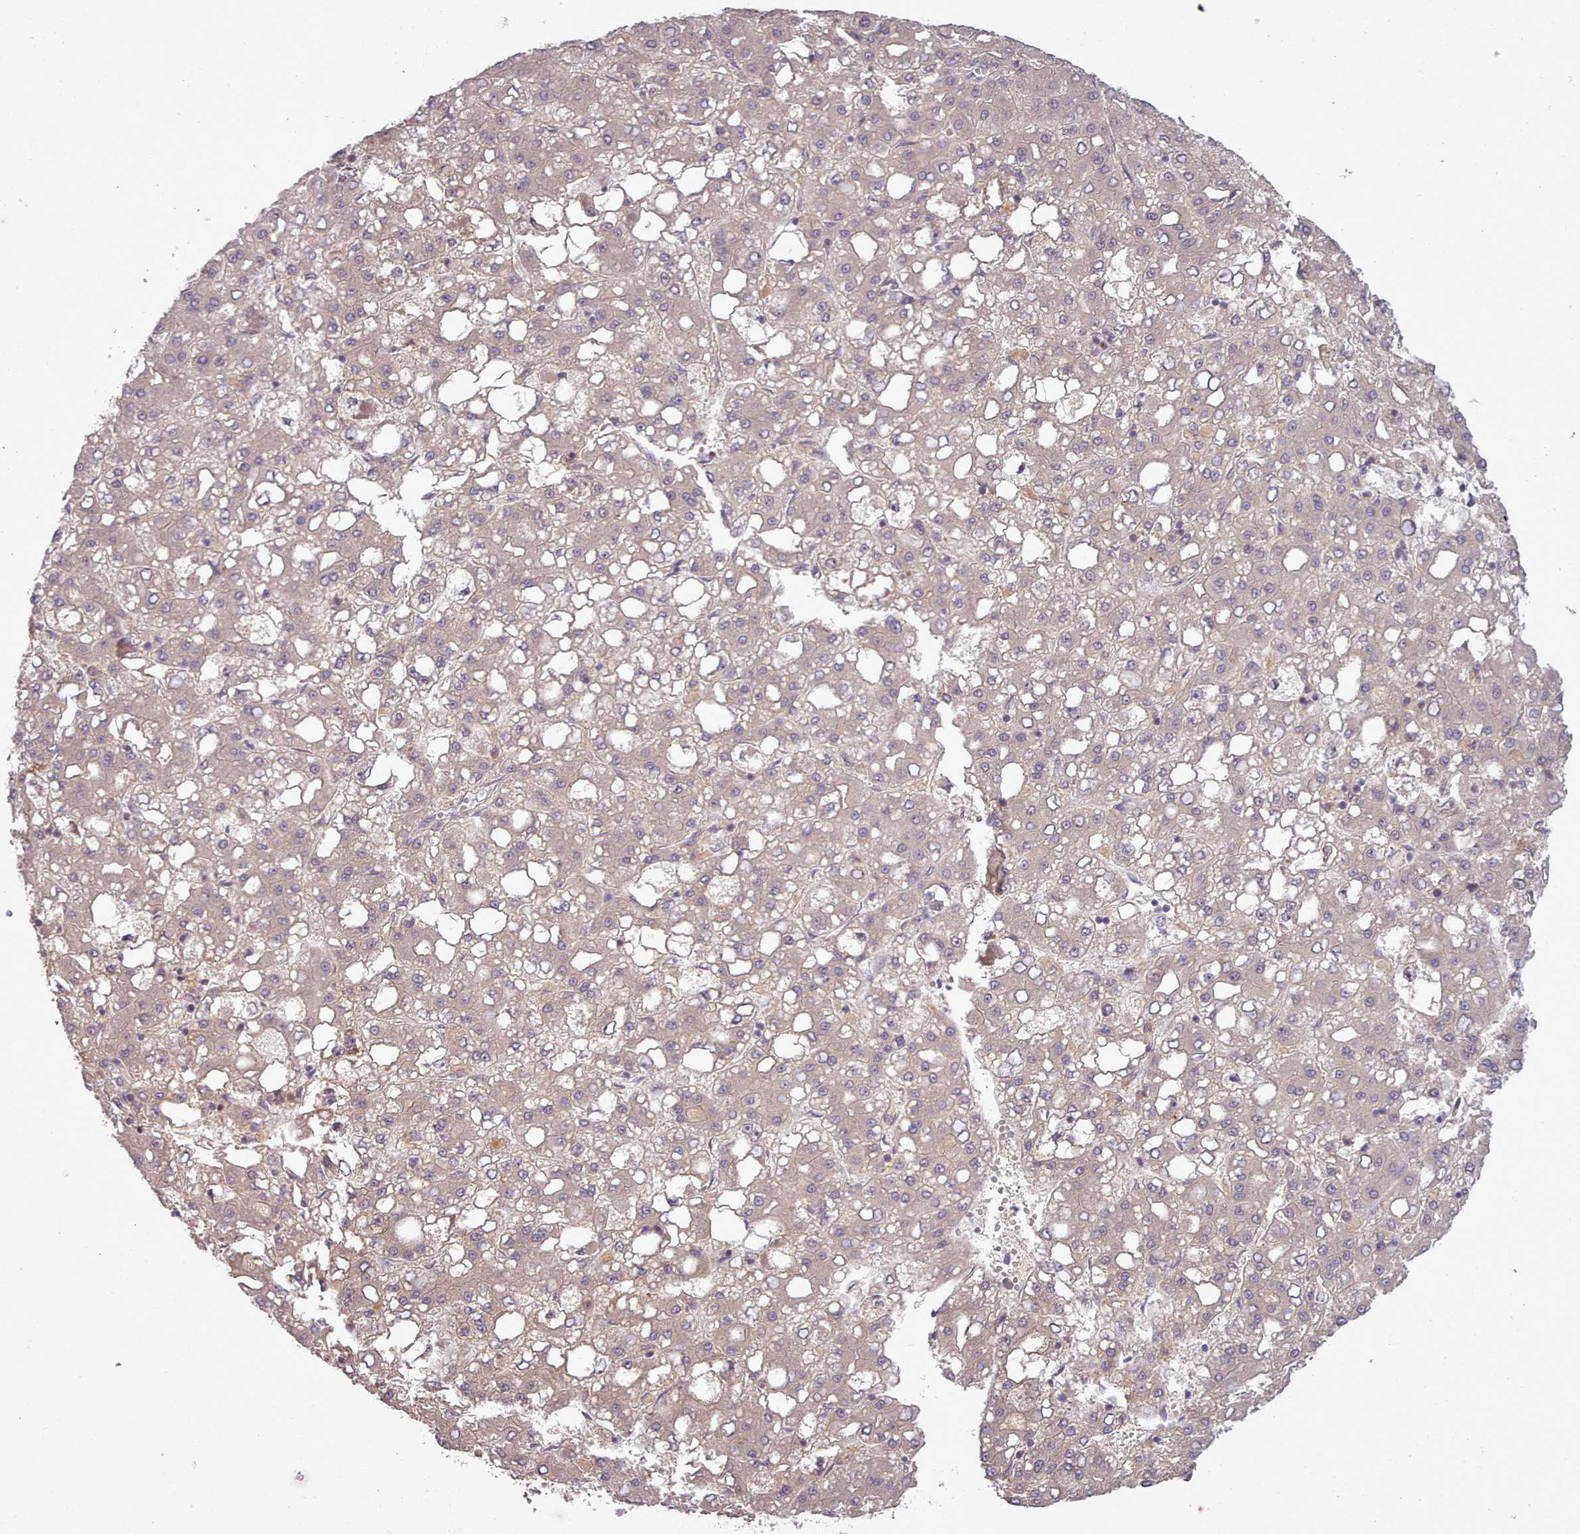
{"staining": {"intensity": "negative", "quantity": "none", "location": "none"}, "tissue": "liver cancer", "cell_type": "Tumor cells", "image_type": "cancer", "snomed": [{"axis": "morphology", "description": "Carcinoma, Hepatocellular, NOS"}, {"axis": "topography", "description": "Liver"}], "caption": "High power microscopy photomicrograph of an immunohistochemistry (IHC) histopathology image of liver hepatocellular carcinoma, revealing no significant positivity in tumor cells.", "gene": "LEFTY2", "patient": {"sex": "male", "age": 65}}